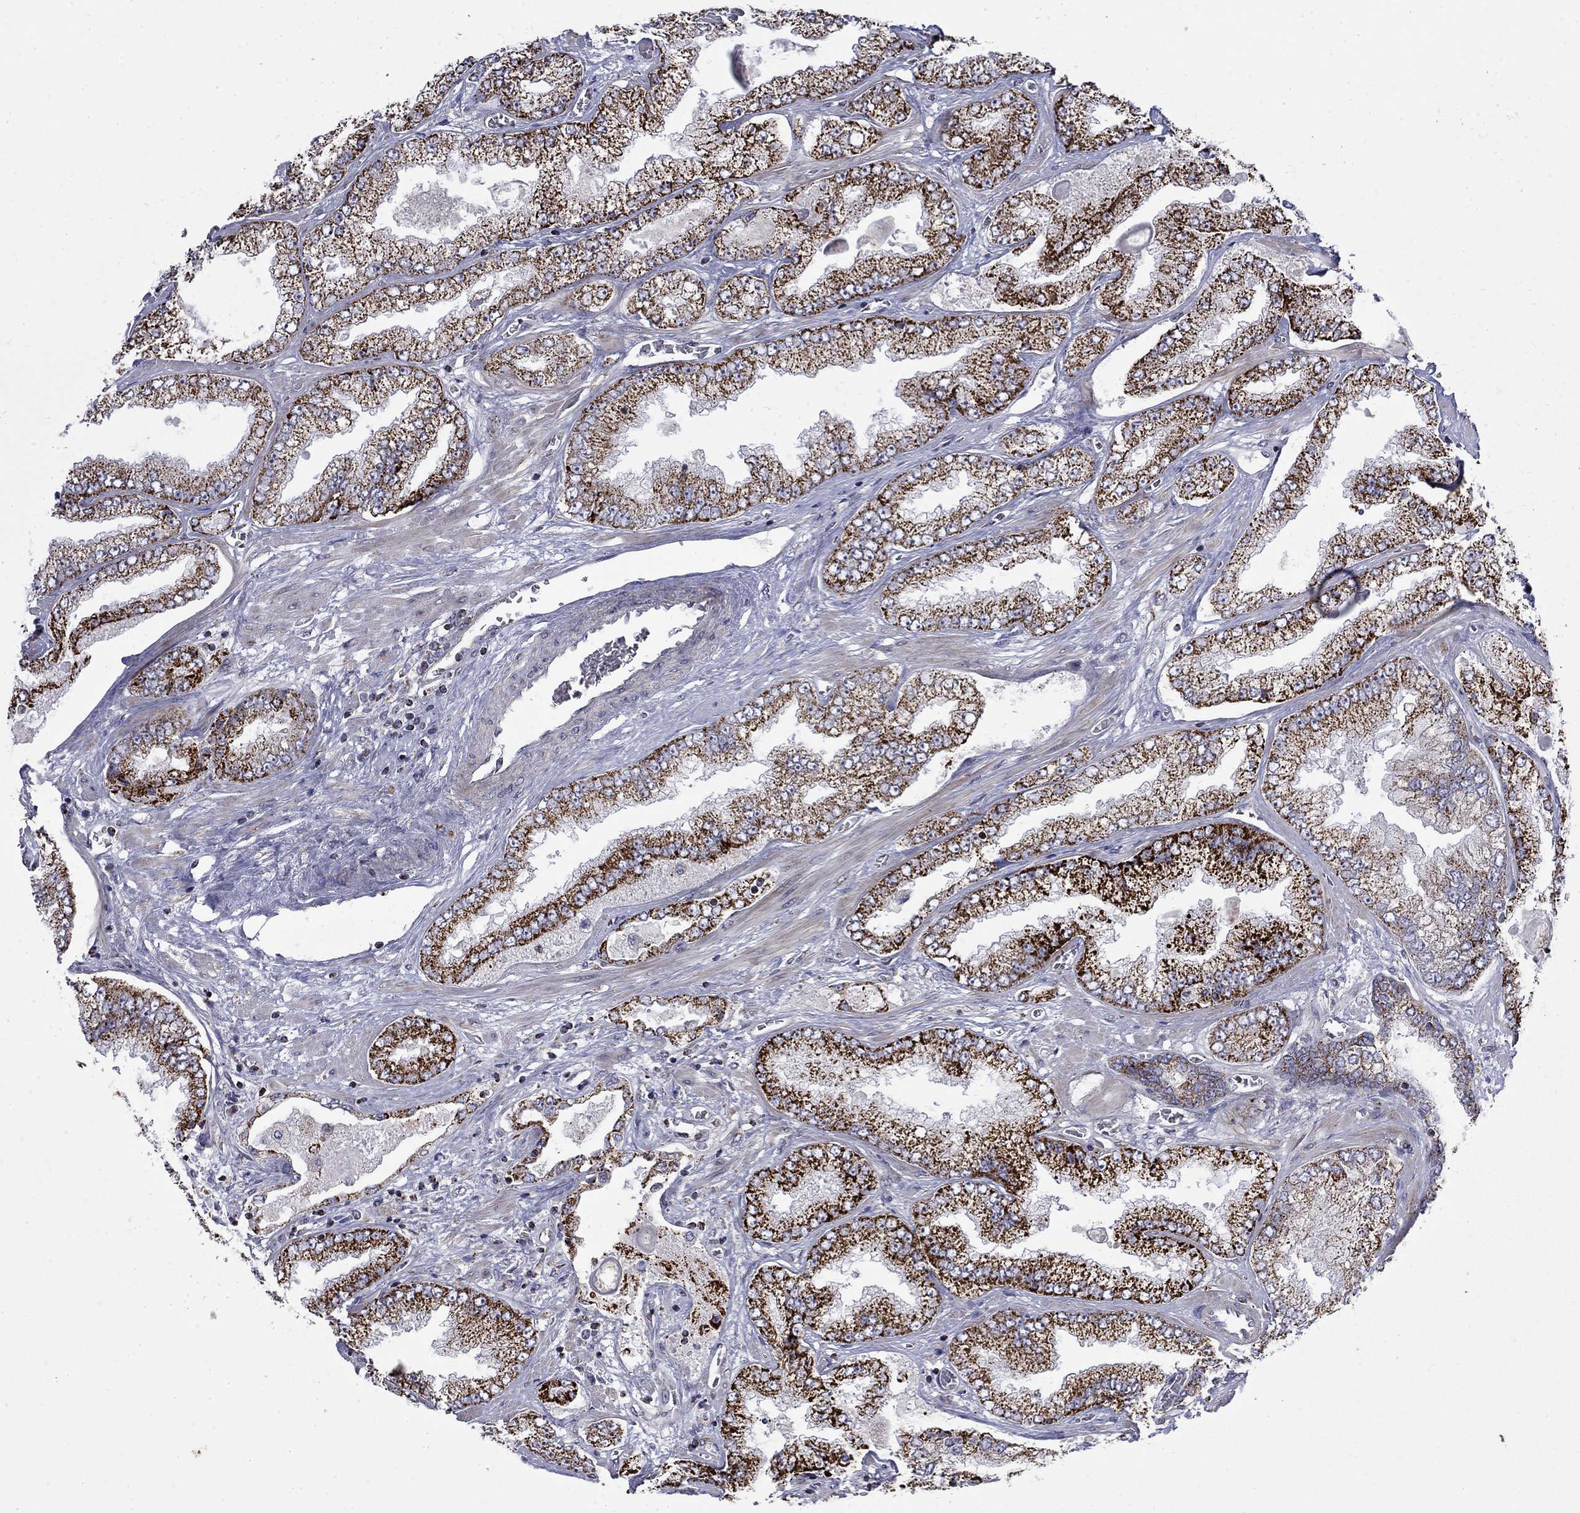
{"staining": {"intensity": "strong", "quantity": ">75%", "location": "cytoplasmic/membranous"}, "tissue": "prostate cancer", "cell_type": "Tumor cells", "image_type": "cancer", "snomed": [{"axis": "morphology", "description": "Adenocarcinoma, Low grade"}, {"axis": "topography", "description": "Prostate"}], "caption": "Prostate adenocarcinoma (low-grade) stained with DAB (3,3'-diaminobenzidine) IHC demonstrates high levels of strong cytoplasmic/membranous staining in about >75% of tumor cells. Nuclei are stained in blue.", "gene": "PCBP3", "patient": {"sex": "male", "age": 57}}